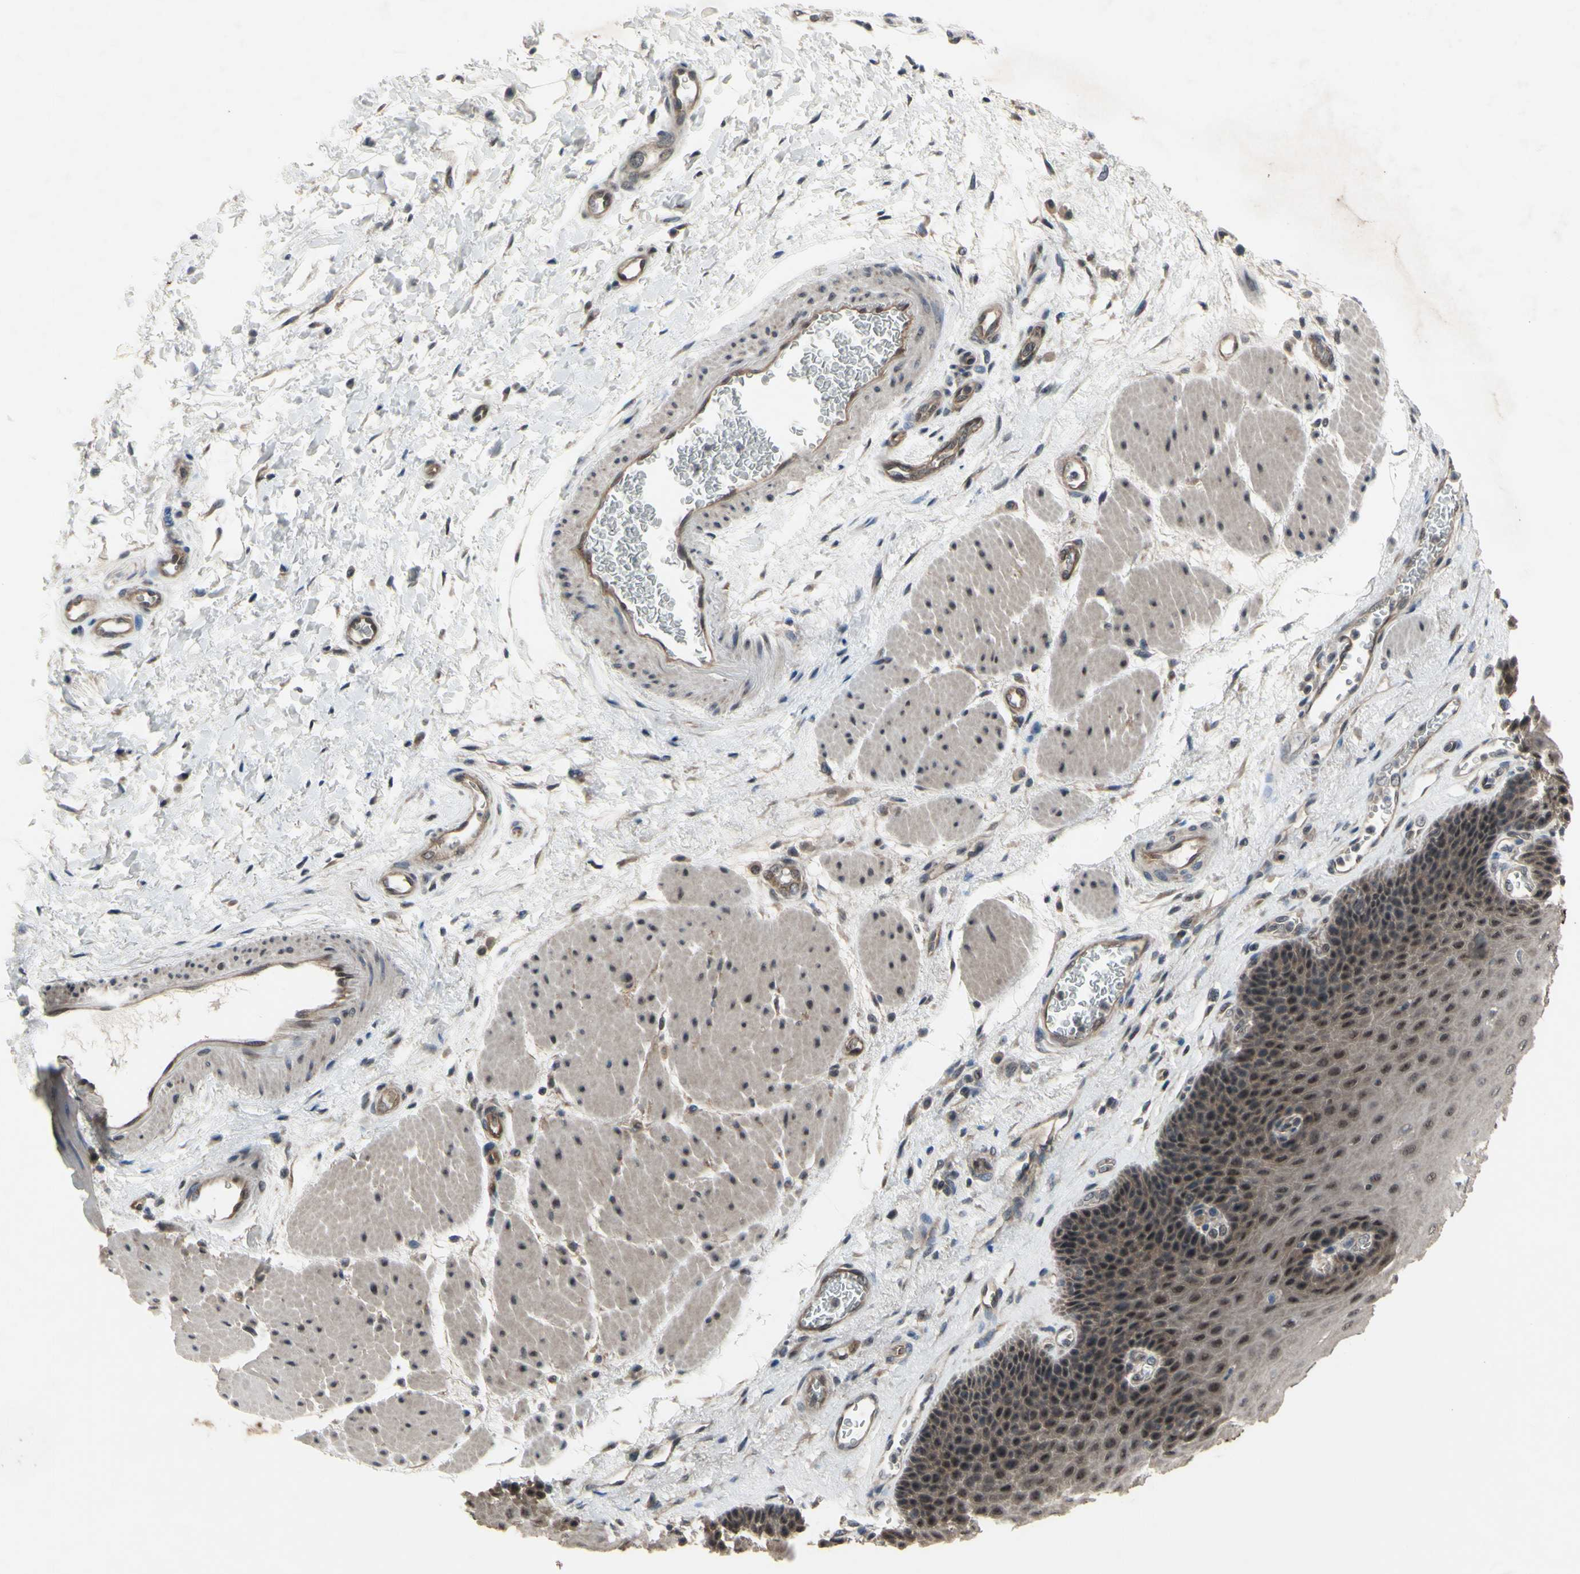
{"staining": {"intensity": "moderate", "quantity": ">75%", "location": "cytoplasmic/membranous,nuclear"}, "tissue": "esophagus", "cell_type": "Squamous epithelial cells", "image_type": "normal", "snomed": [{"axis": "morphology", "description": "Normal tissue, NOS"}, {"axis": "topography", "description": "Esophagus"}], "caption": "Protein staining by immunohistochemistry exhibits moderate cytoplasmic/membranous,nuclear positivity in about >75% of squamous epithelial cells in unremarkable esophagus. The protein of interest is stained brown, and the nuclei are stained in blue (DAB (3,3'-diaminobenzidine) IHC with brightfield microscopy, high magnification).", "gene": "TRDMT1", "patient": {"sex": "female", "age": 72}}